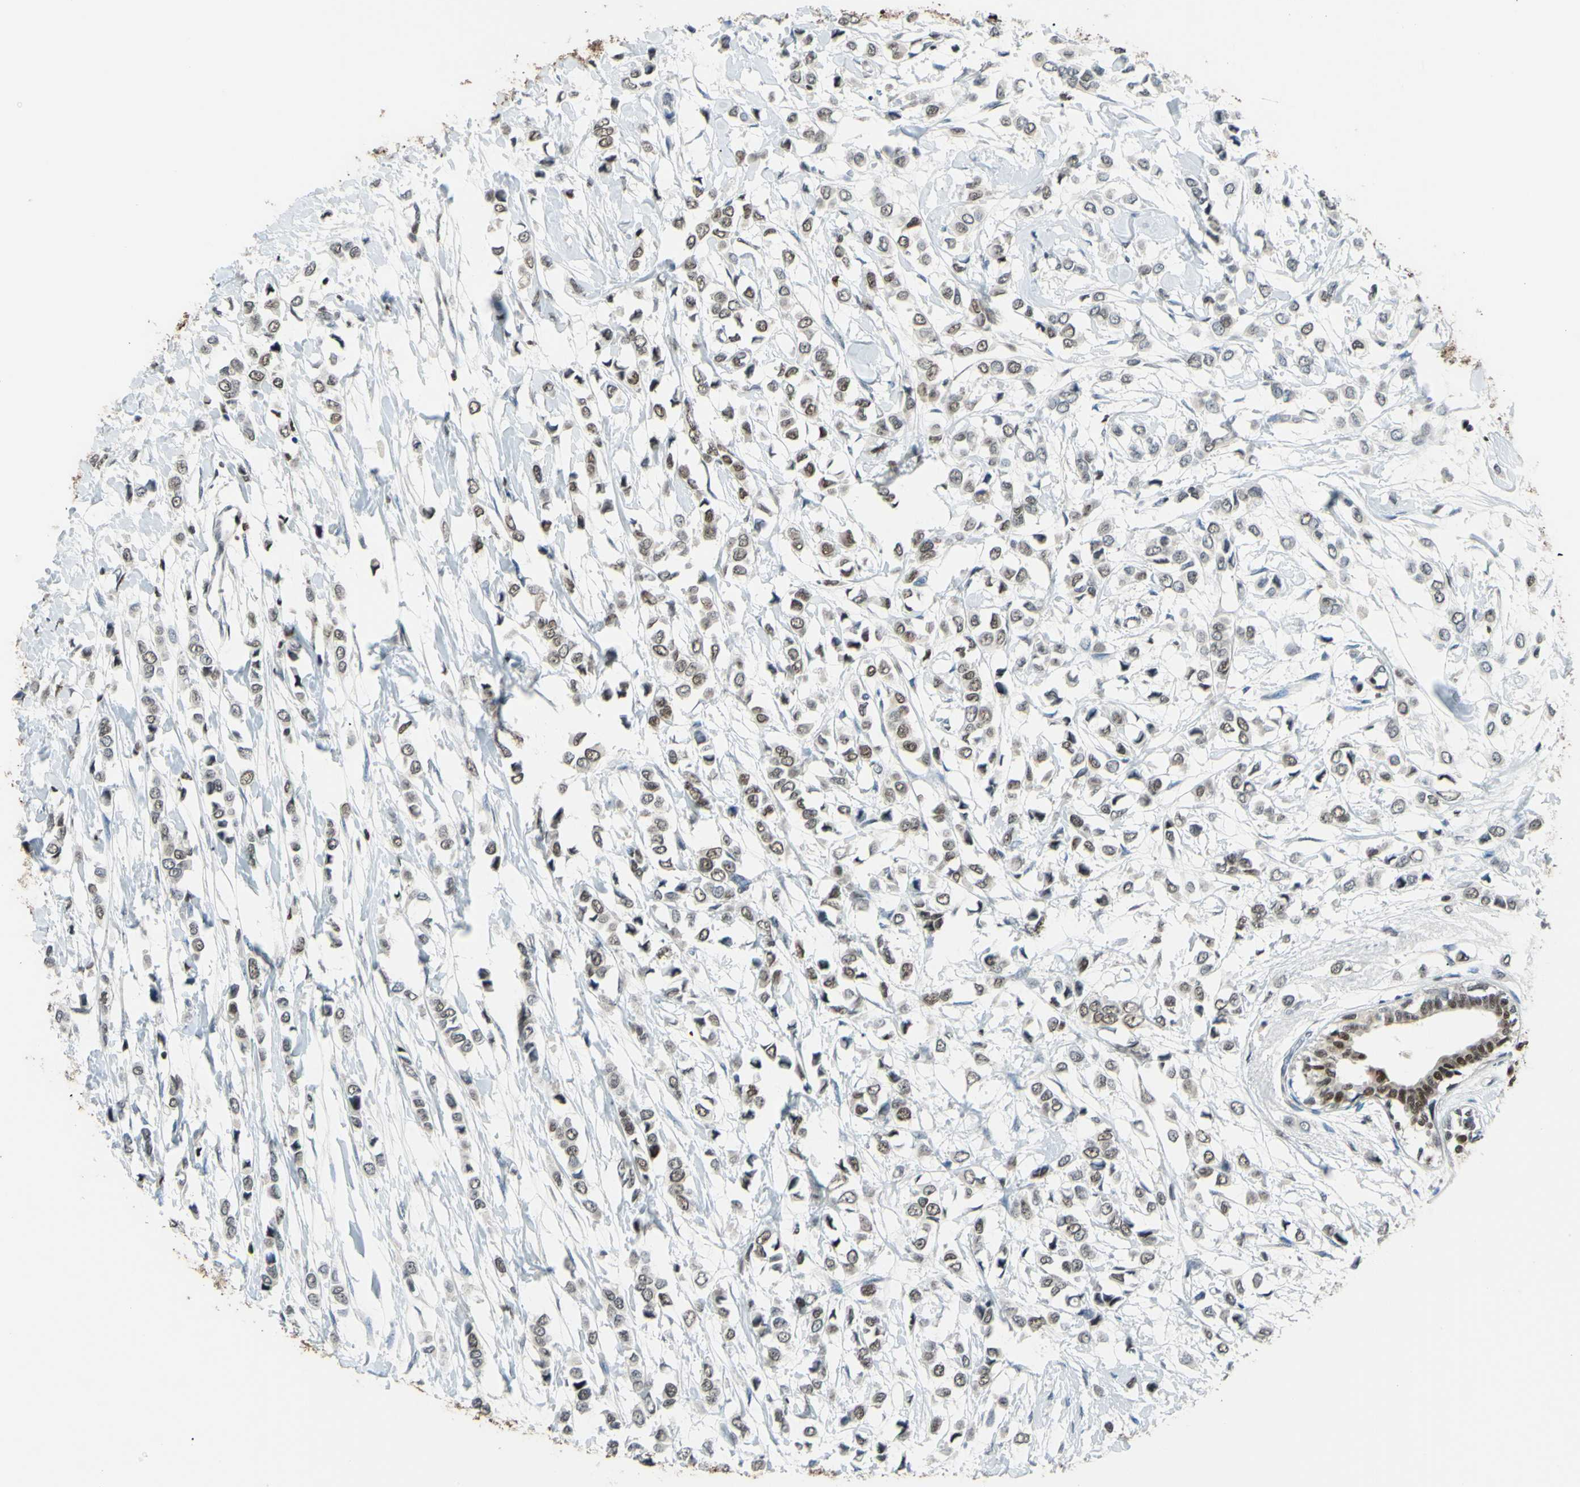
{"staining": {"intensity": "weak", "quantity": ">75%", "location": "cytoplasmic/membranous,nuclear"}, "tissue": "breast cancer", "cell_type": "Tumor cells", "image_type": "cancer", "snomed": [{"axis": "morphology", "description": "Lobular carcinoma"}, {"axis": "topography", "description": "Breast"}], "caption": "Protein staining by immunohistochemistry demonstrates weak cytoplasmic/membranous and nuclear positivity in approximately >75% of tumor cells in breast cancer.", "gene": "FKBP5", "patient": {"sex": "female", "age": 51}}